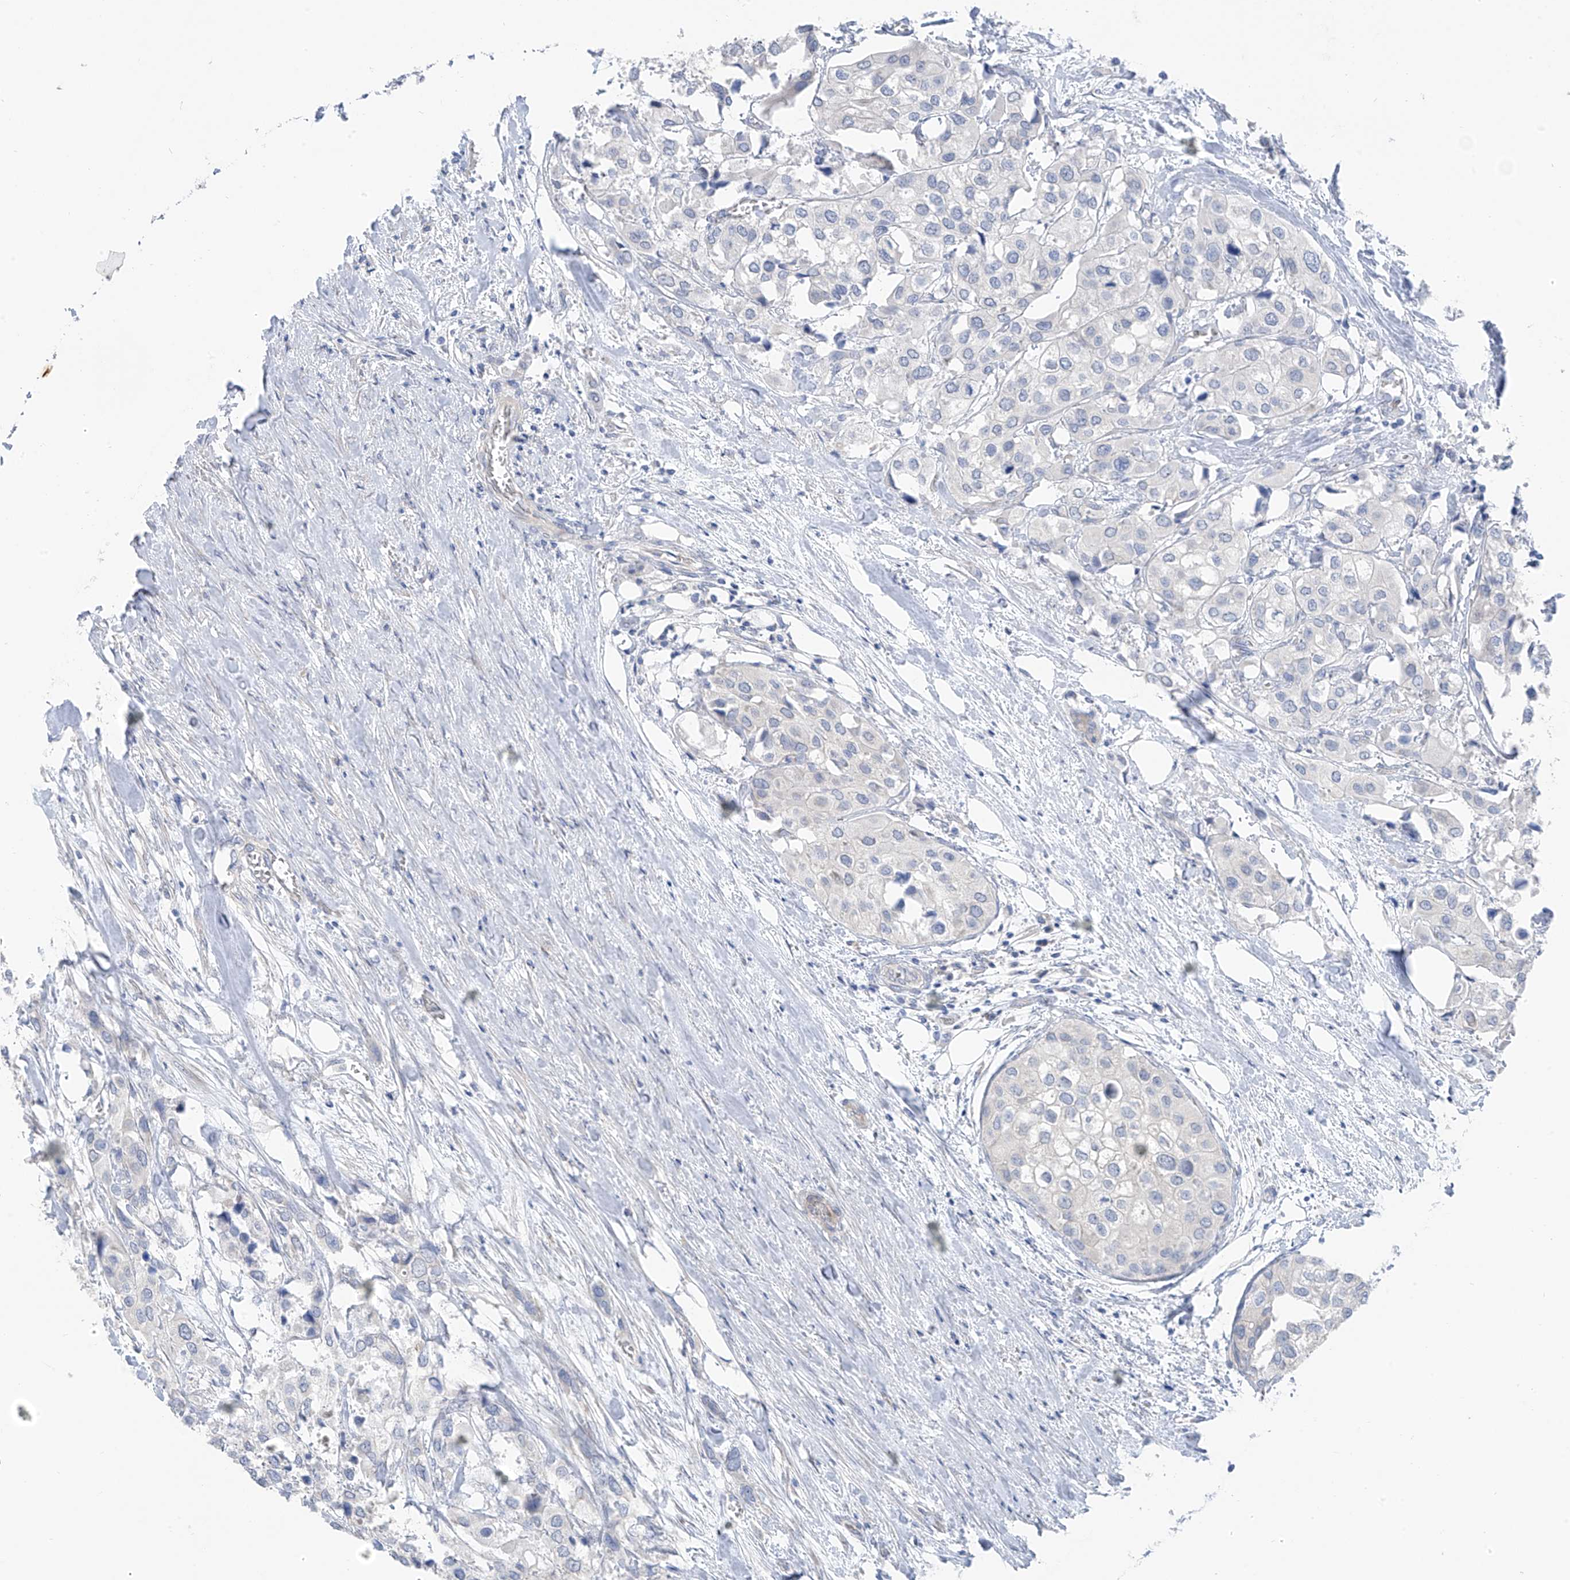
{"staining": {"intensity": "negative", "quantity": "none", "location": "none"}, "tissue": "urothelial cancer", "cell_type": "Tumor cells", "image_type": "cancer", "snomed": [{"axis": "morphology", "description": "Urothelial carcinoma, High grade"}, {"axis": "topography", "description": "Urinary bladder"}], "caption": "An image of human urothelial carcinoma (high-grade) is negative for staining in tumor cells.", "gene": "NALCN", "patient": {"sex": "male", "age": 64}}